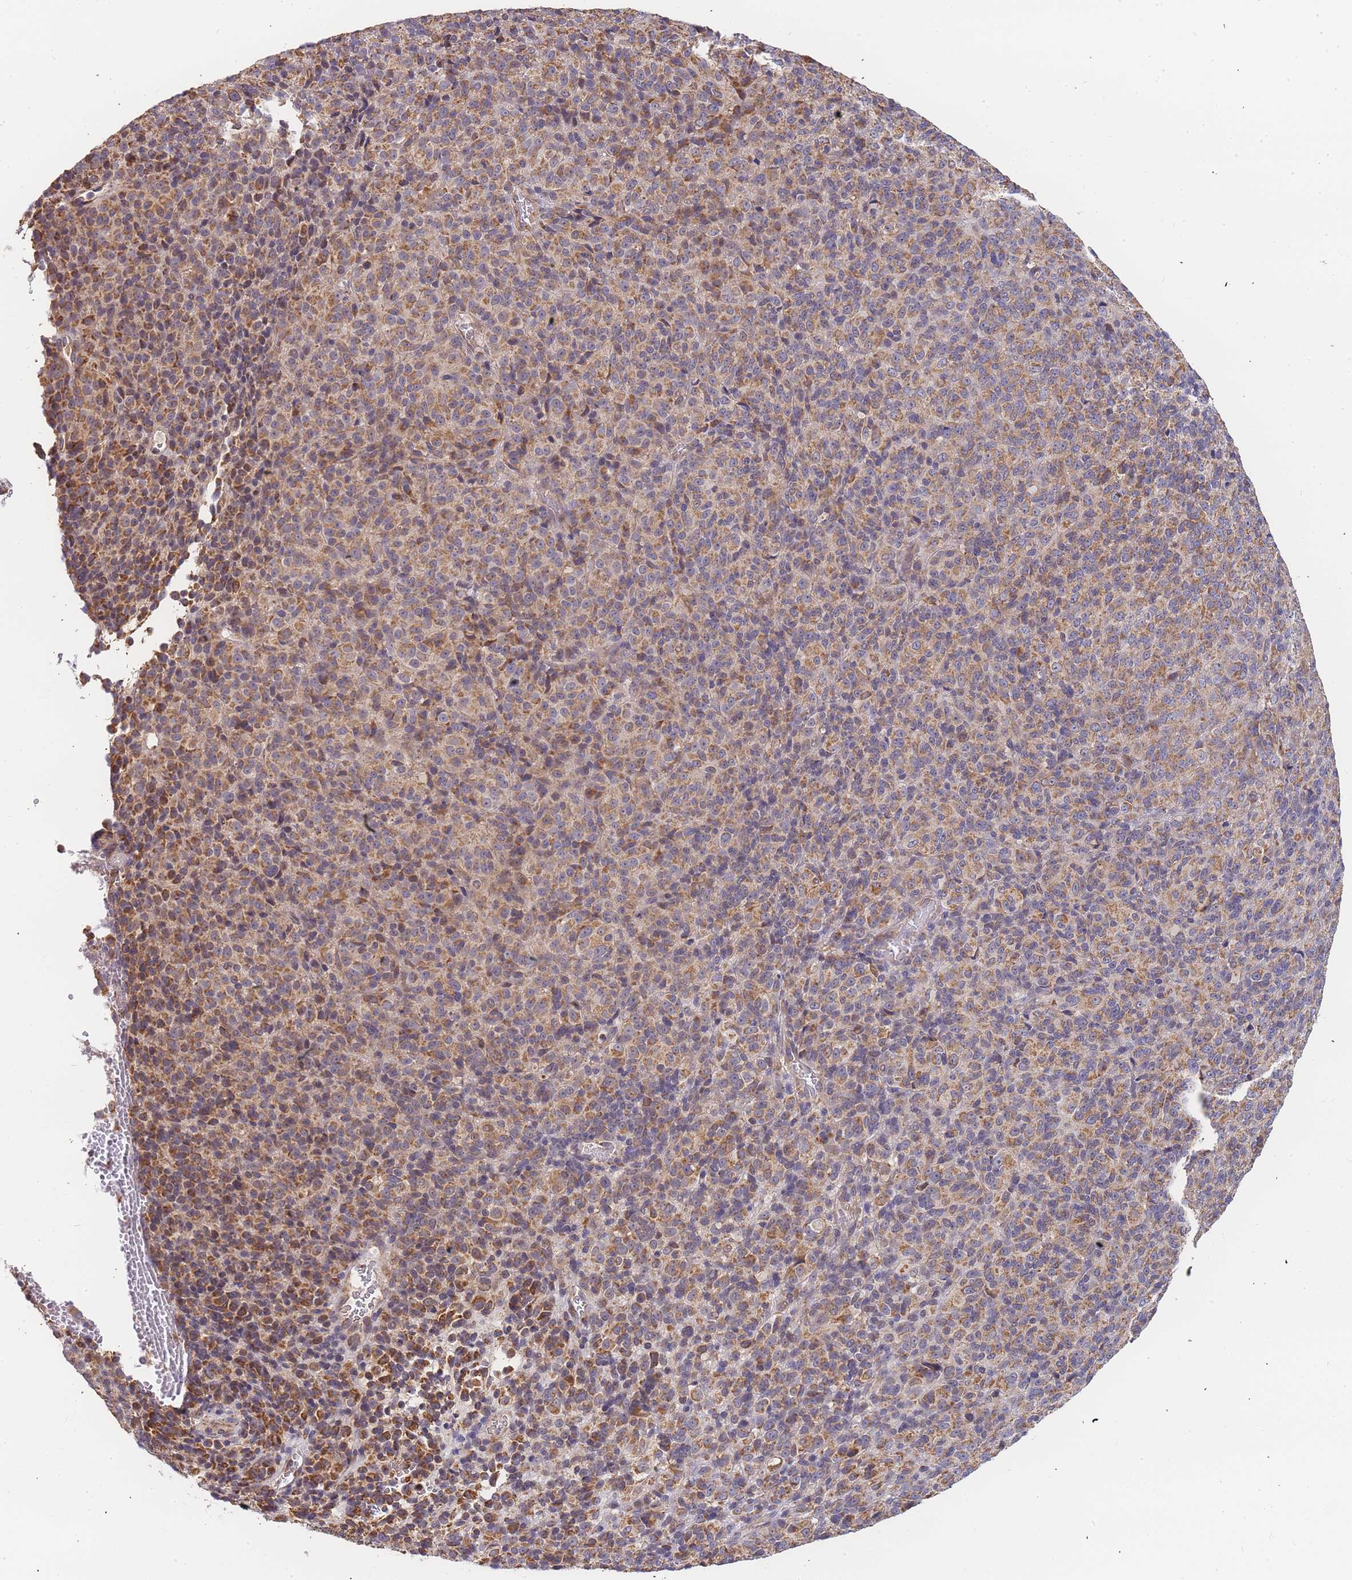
{"staining": {"intensity": "moderate", "quantity": ">75%", "location": "cytoplasmic/membranous"}, "tissue": "melanoma", "cell_type": "Tumor cells", "image_type": "cancer", "snomed": [{"axis": "morphology", "description": "Malignant melanoma, Metastatic site"}, {"axis": "topography", "description": "Brain"}], "caption": "Malignant melanoma (metastatic site) stained with DAB (3,3'-diaminobenzidine) immunohistochemistry displays medium levels of moderate cytoplasmic/membranous expression in about >75% of tumor cells. The protein of interest is shown in brown color, while the nuclei are stained blue.", "gene": "ADCY9", "patient": {"sex": "female", "age": 56}}